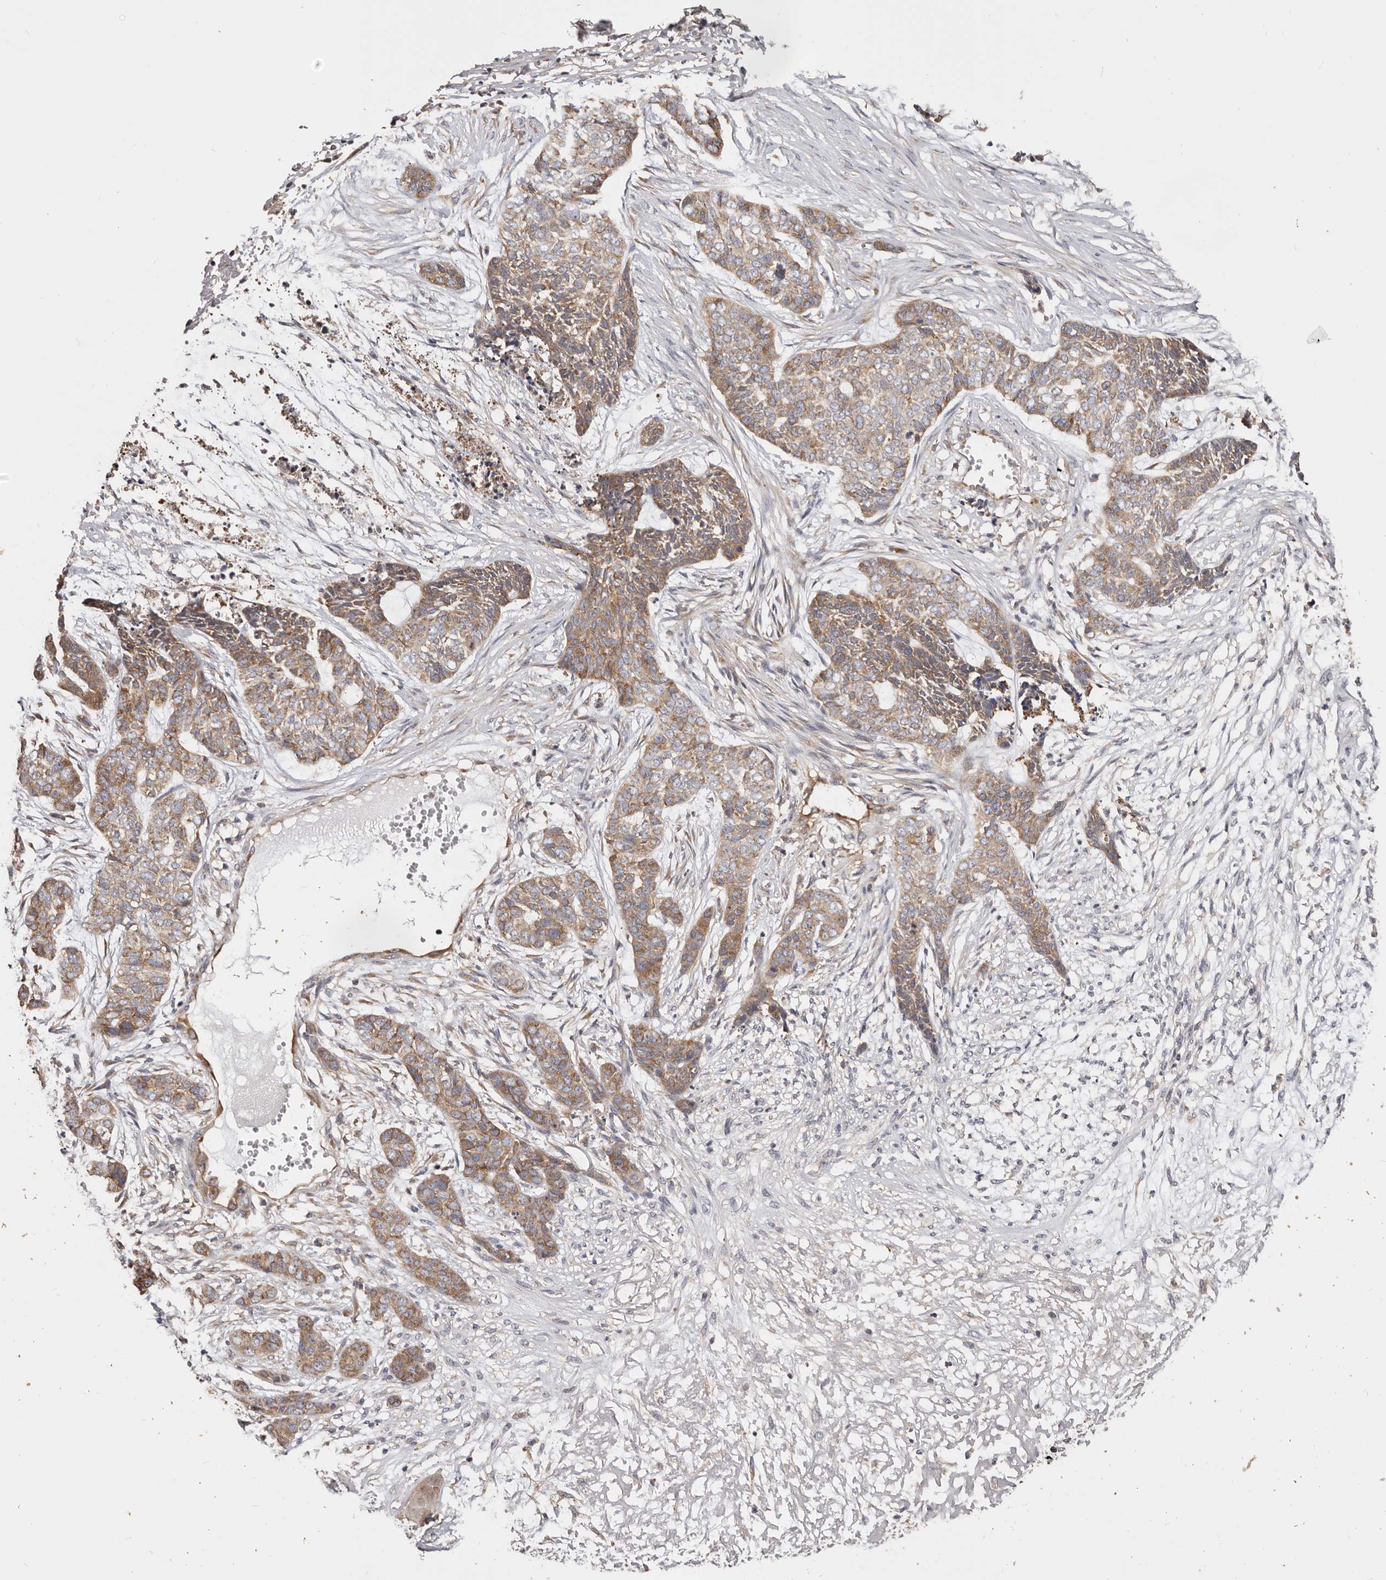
{"staining": {"intensity": "moderate", "quantity": ">75%", "location": "cytoplasmic/membranous"}, "tissue": "skin cancer", "cell_type": "Tumor cells", "image_type": "cancer", "snomed": [{"axis": "morphology", "description": "Basal cell carcinoma"}, {"axis": "topography", "description": "Skin"}], "caption": "This photomicrograph exhibits skin cancer (basal cell carcinoma) stained with immunohistochemistry to label a protein in brown. The cytoplasmic/membranous of tumor cells show moderate positivity for the protein. Nuclei are counter-stained blue.", "gene": "EPRS1", "patient": {"sex": "female", "age": 64}}